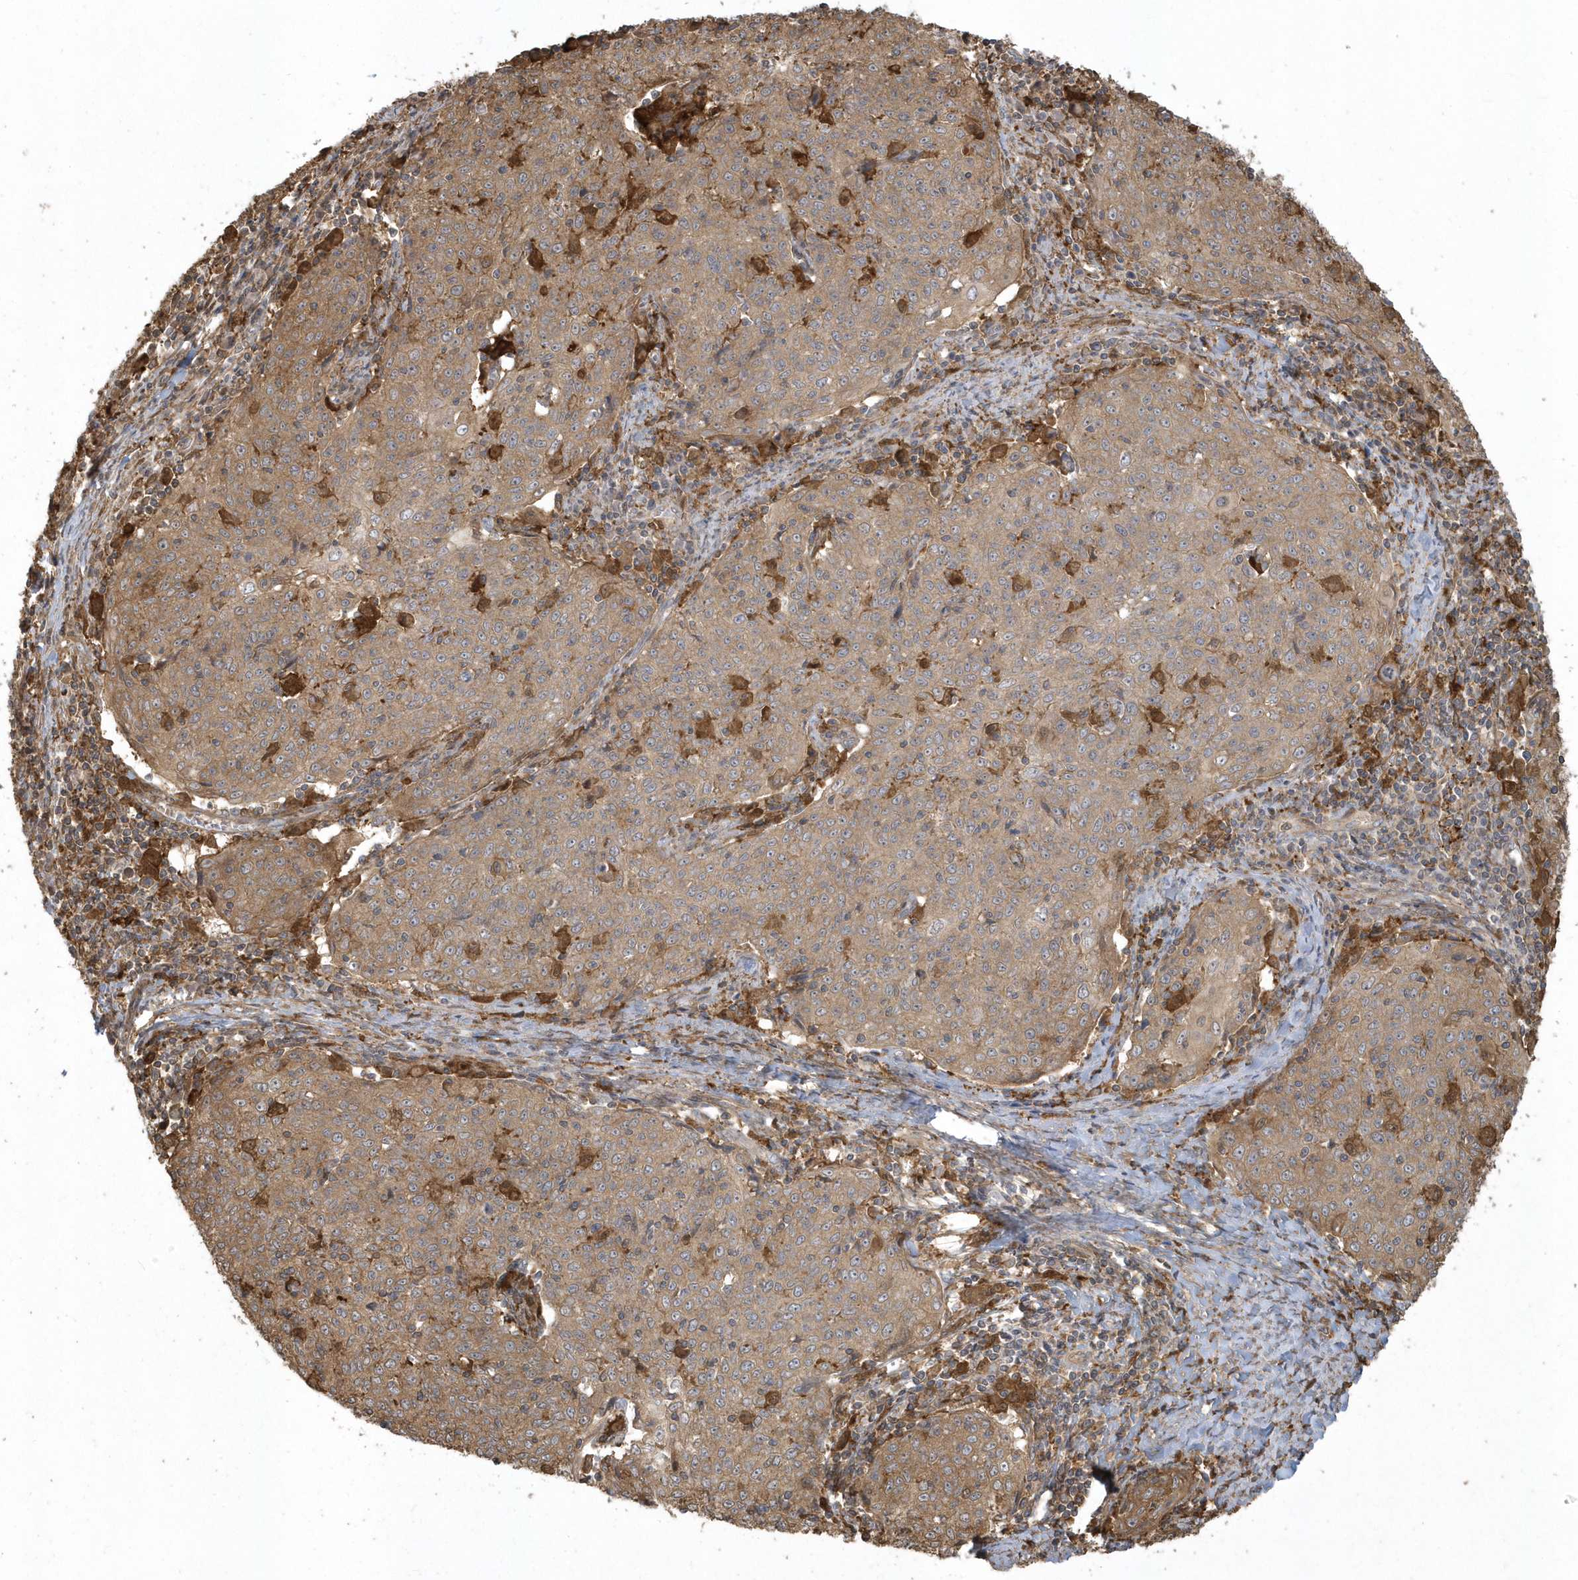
{"staining": {"intensity": "moderate", "quantity": ">75%", "location": "cytoplasmic/membranous"}, "tissue": "cervical cancer", "cell_type": "Tumor cells", "image_type": "cancer", "snomed": [{"axis": "morphology", "description": "Squamous cell carcinoma, NOS"}, {"axis": "topography", "description": "Cervix"}], "caption": "Immunohistochemistry (IHC) photomicrograph of human cervical cancer stained for a protein (brown), which exhibits medium levels of moderate cytoplasmic/membranous staining in approximately >75% of tumor cells.", "gene": "HNMT", "patient": {"sex": "female", "age": 48}}